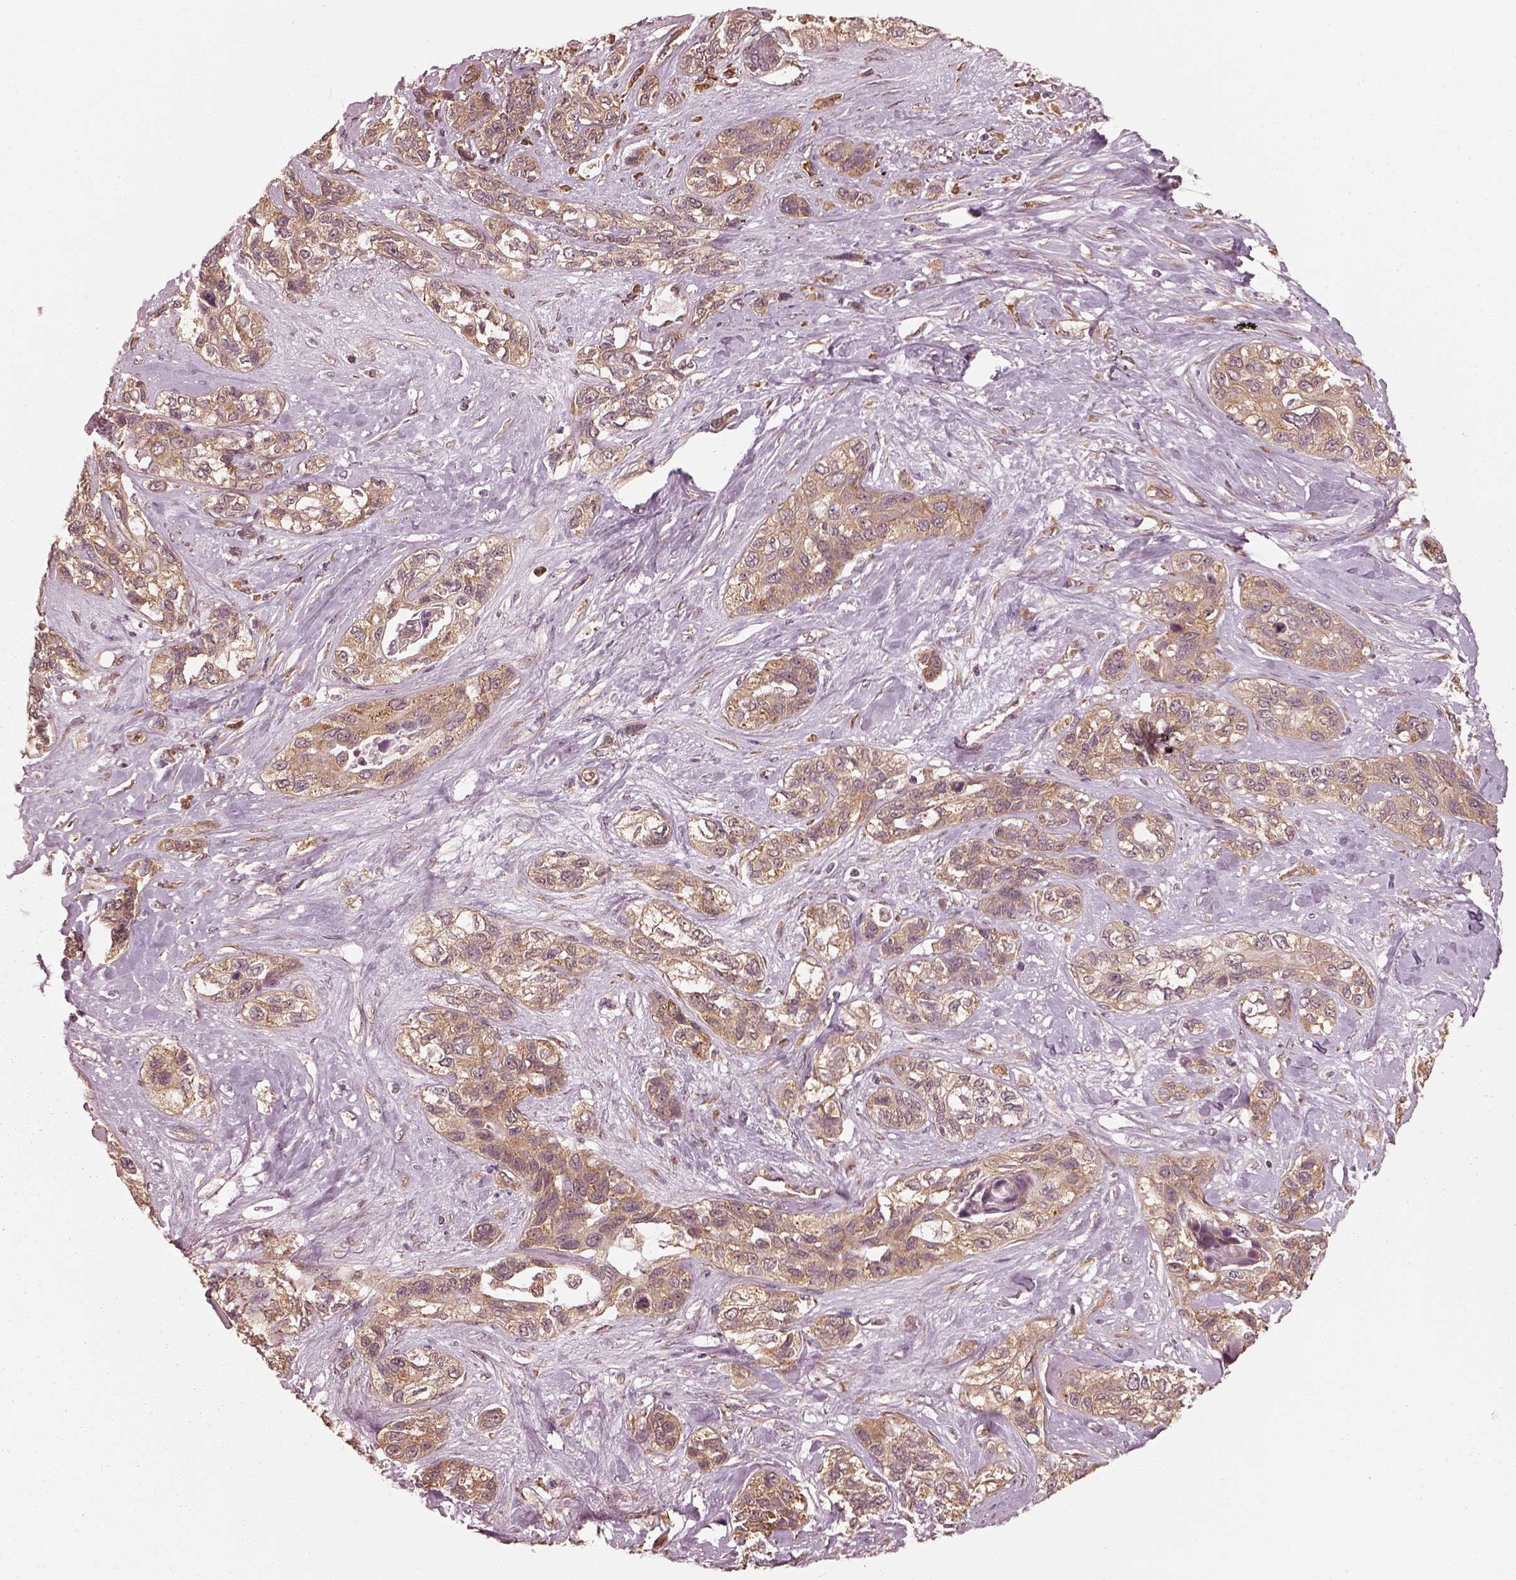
{"staining": {"intensity": "weak", "quantity": ">75%", "location": "cytoplasmic/membranous"}, "tissue": "lung cancer", "cell_type": "Tumor cells", "image_type": "cancer", "snomed": [{"axis": "morphology", "description": "Squamous cell carcinoma, NOS"}, {"axis": "topography", "description": "Lung"}], "caption": "IHC (DAB) staining of human lung squamous cell carcinoma demonstrates weak cytoplasmic/membranous protein expression in approximately >75% of tumor cells.", "gene": "RPS5", "patient": {"sex": "female", "age": 70}}